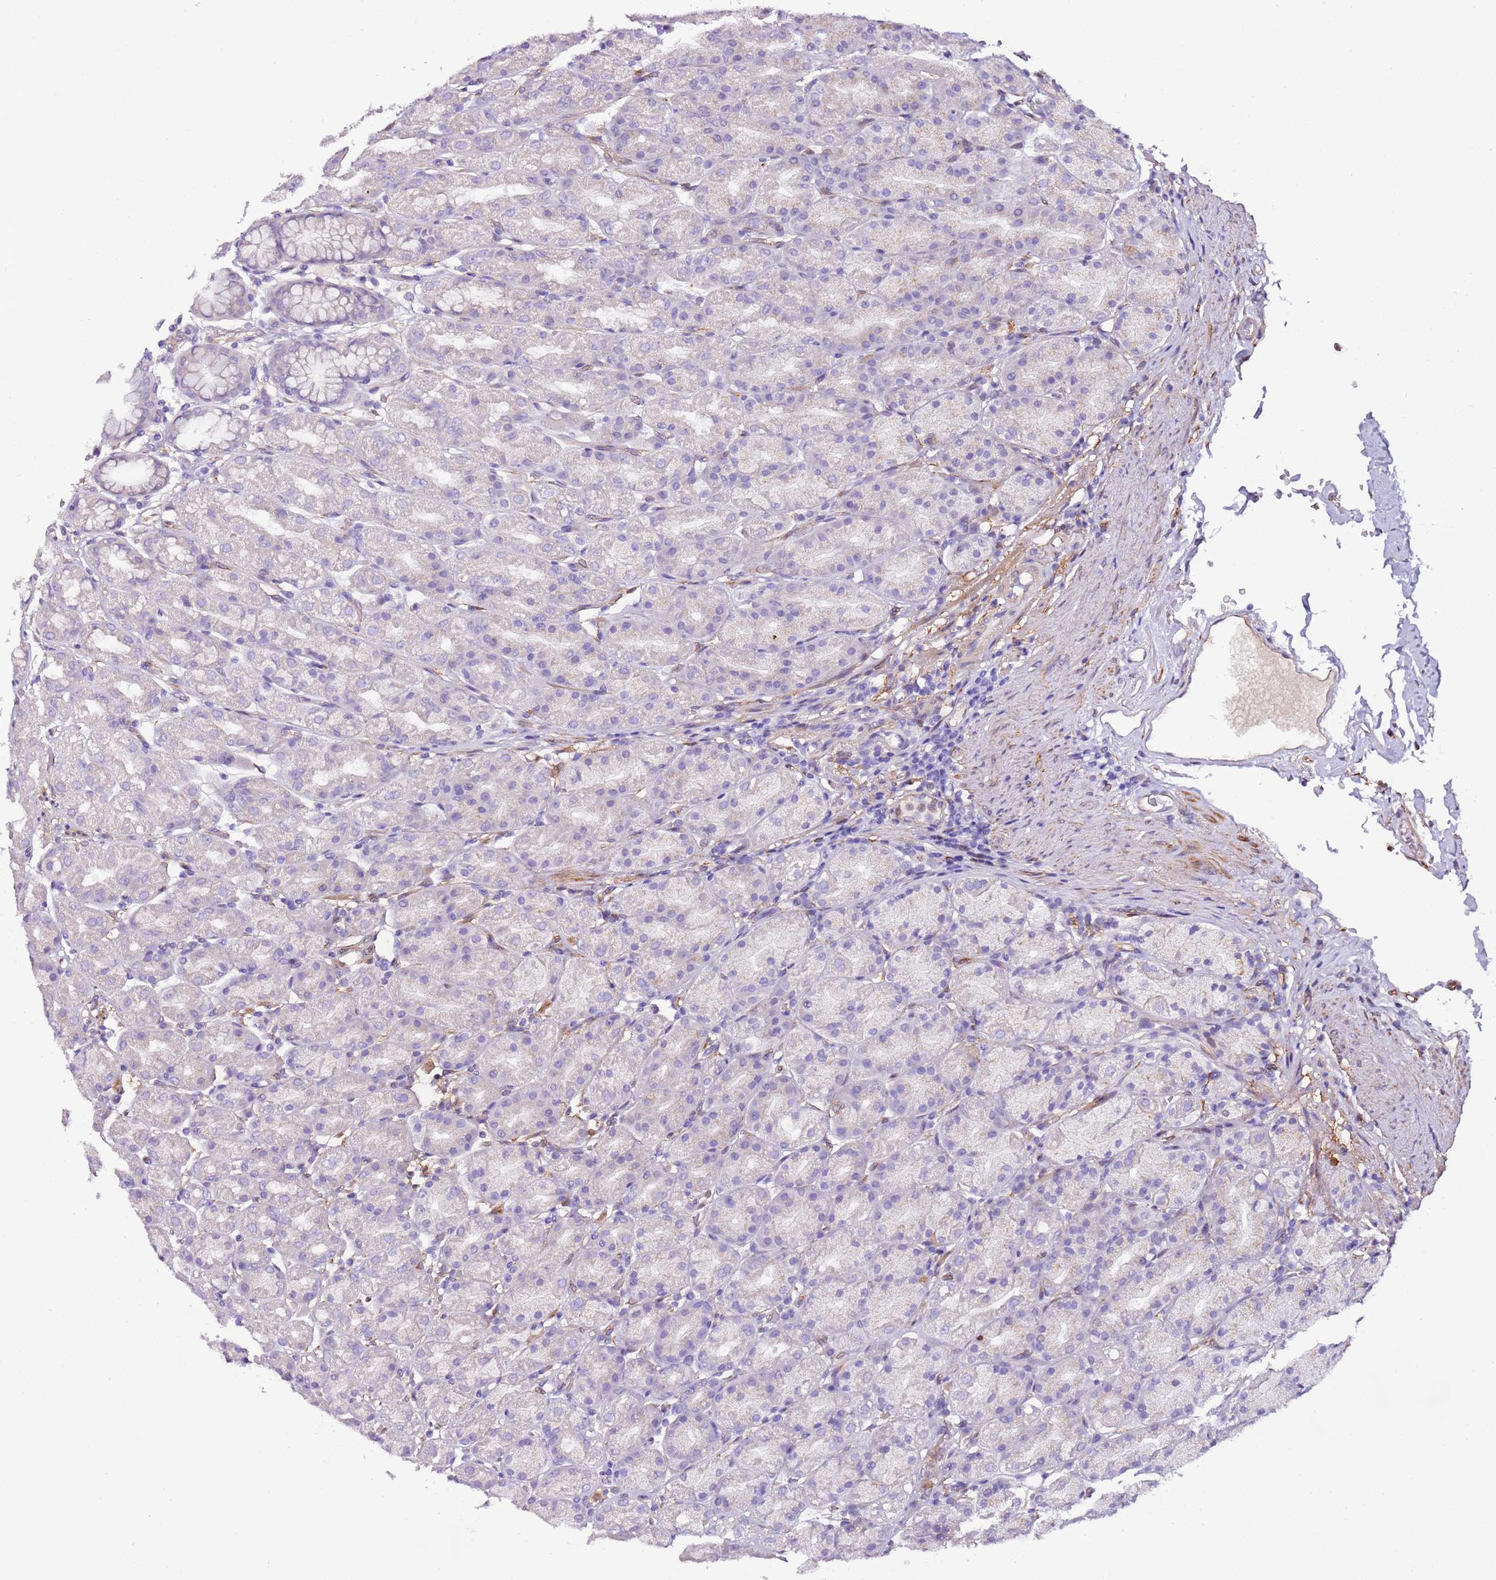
{"staining": {"intensity": "negative", "quantity": "none", "location": "none"}, "tissue": "stomach", "cell_type": "Glandular cells", "image_type": "normal", "snomed": [{"axis": "morphology", "description": "Normal tissue, NOS"}, {"axis": "topography", "description": "Stomach, upper"}], "caption": "Glandular cells are negative for brown protein staining in benign stomach. (DAB immunohistochemistry with hematoxylin counter stain).", "gene": "FAM174C", "patient": {"sex": "male", "age": 68}}